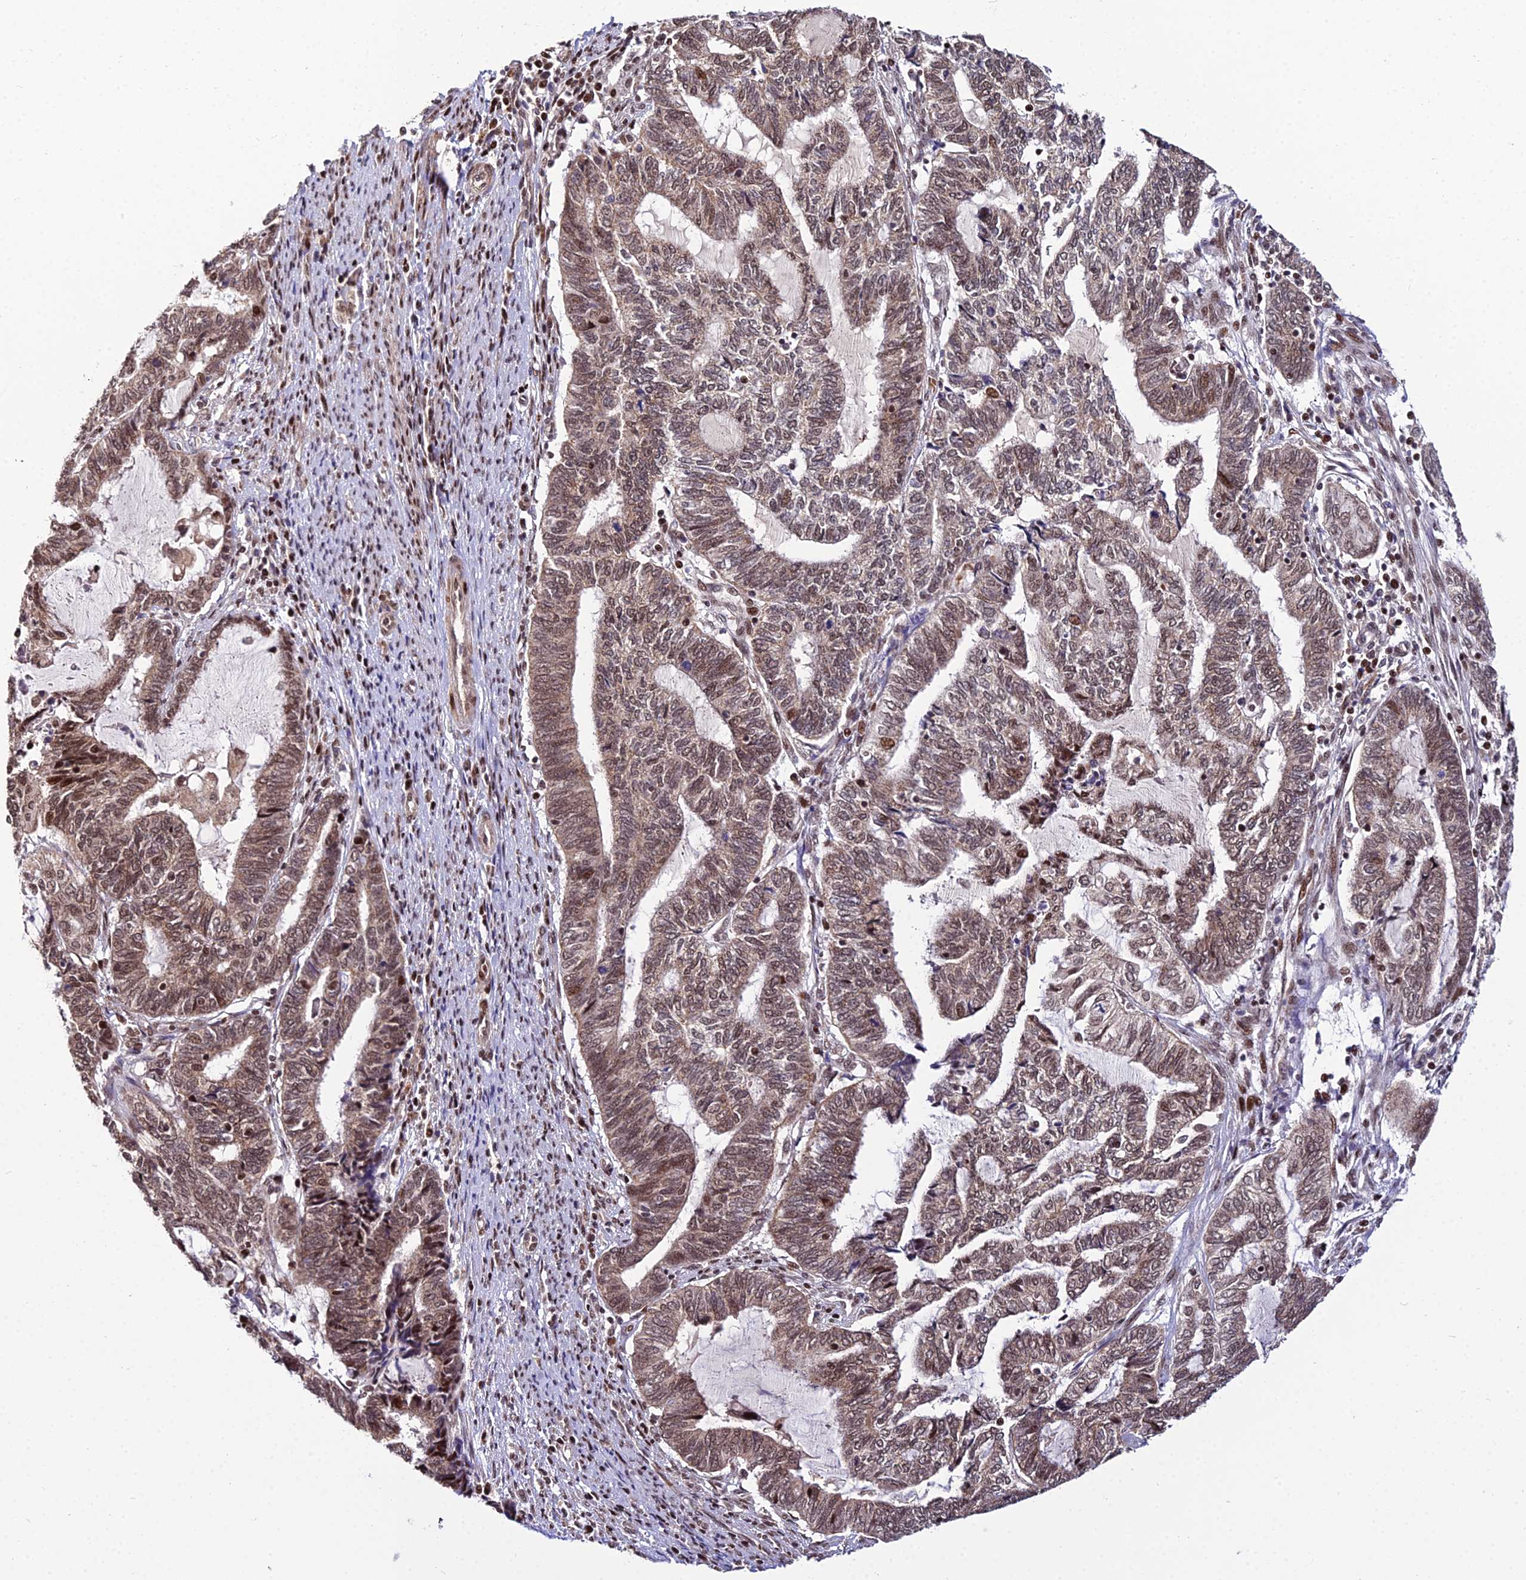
{"staining": {"intensity": "moderate", "quantity": ">75%", "location": "cytoplasmic/membranous,nuclear"}, "tissue": "endometrial cancer", "cell_type": "Tumor cells", "image_type": "cancer", "snomed": [{"axis": "morphology", "description": "Adenocarcinoma, NOS"}, {"axis": "topography", "description": "Uterus"}, {"axis": "topography", "description": "Endometrium"}], "caption": "Immunohistochemical staining of human endometrial cancer displays moderate cytoplasmic/membranous and nuclear protein staining in approximately >75% of tumor cells. (IHC, brightfield microscopy, high magnification).", "gene": "CIB3", "patient": {"sex": "female", "age": 70}}